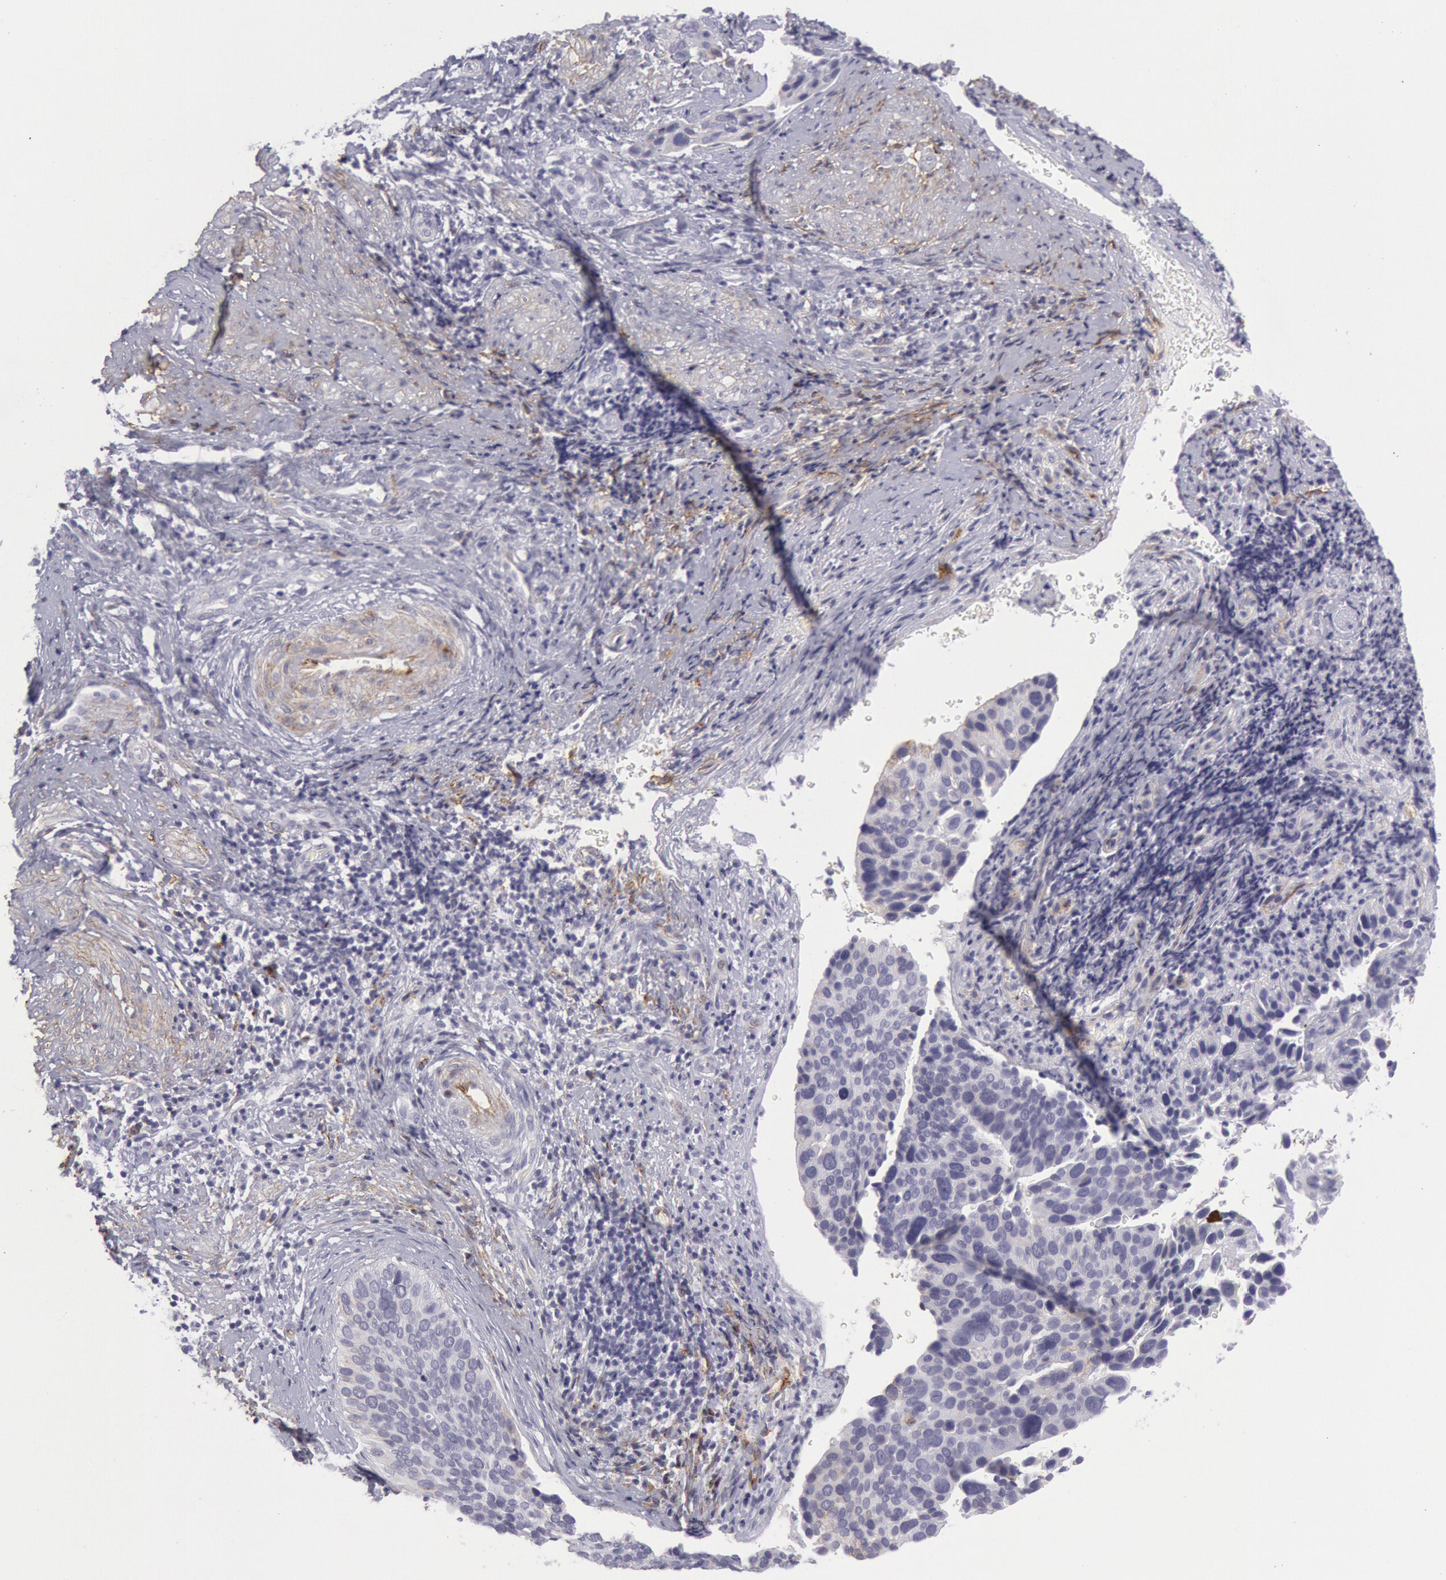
{"staining": {"intensity": "negative", "quantity": "none", "location": "none"}, "tissue": "cervical cancer", "cell_type": "Tumor cells", "image_type": "cancer", "snomed": [{"axis": "morphology", "description": "Squamous cell carcinoma, NOS"}, {"axis": "topography", "description": "Cervix"}], "caption": "Immunohistochemistry histopathology image of neoplastic tissue: human cervical squamous cell carcinoma stained with DAB (3,3'-diaminobenzidine) reveals no significant protein staining in tumor cells.", "gene": "CDH13", "patient": {"sex": "female", "age": 31}}